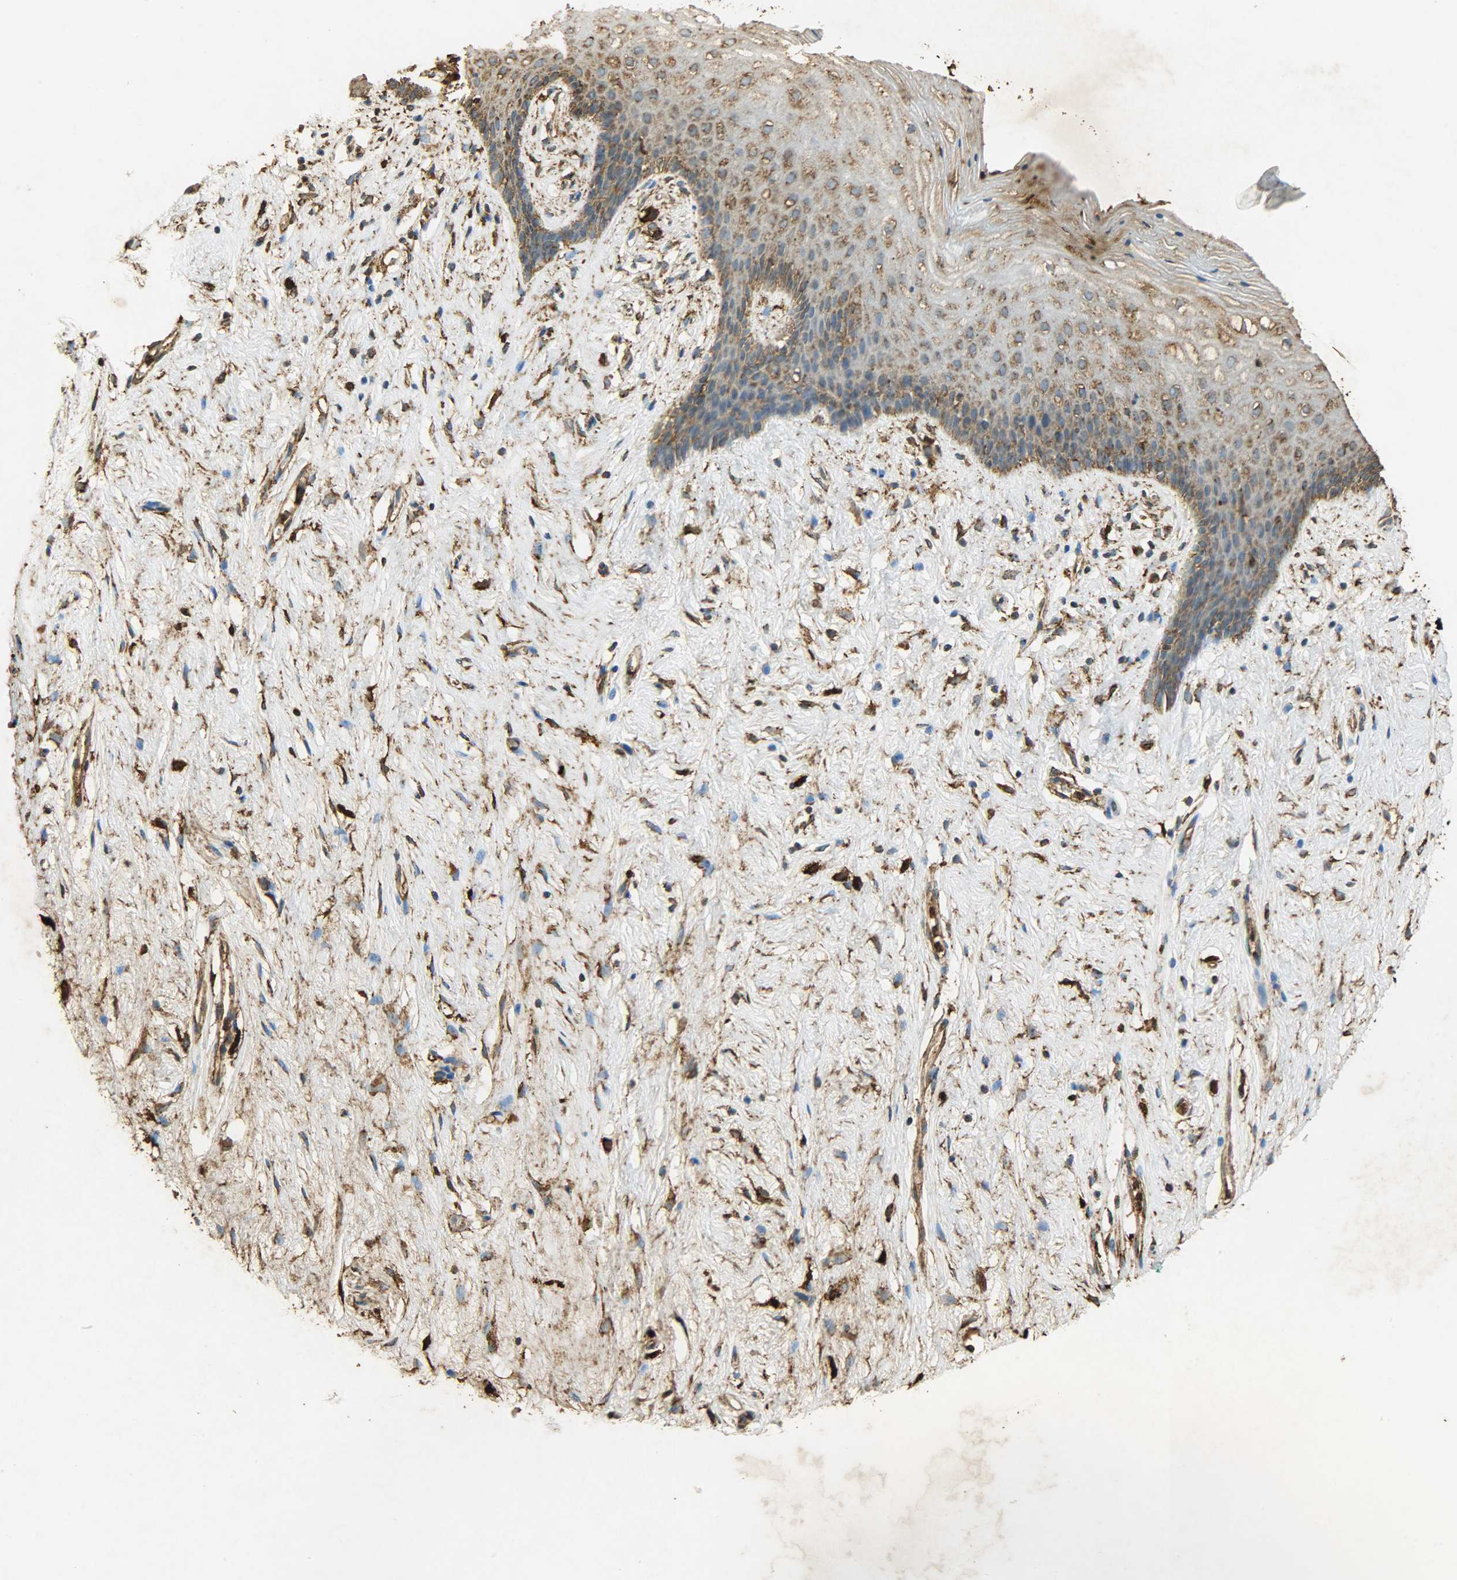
{"staining": {"intensity": "moderate", "quantity": ">75%", "location": "cytoplasmic/membranous,nuclear"}, "tissue": "vagina", "cell_type": "Squamous epithelial cells", "image_type": "normal", "snomed": [{"axis": "morphology", "description": "Normal tissue, NOS"}, {"axis": "topography", "description": "Vagina"}], "caption": "Normal vagina was stained to show a protein in brown. There is medium levels of moderate cytoplasmic/membranous,nuclear expression in about >75% of squamous epithelial cells.", "gene": "HSP90B1", "patient": {"sex": "female", "age": 44}}